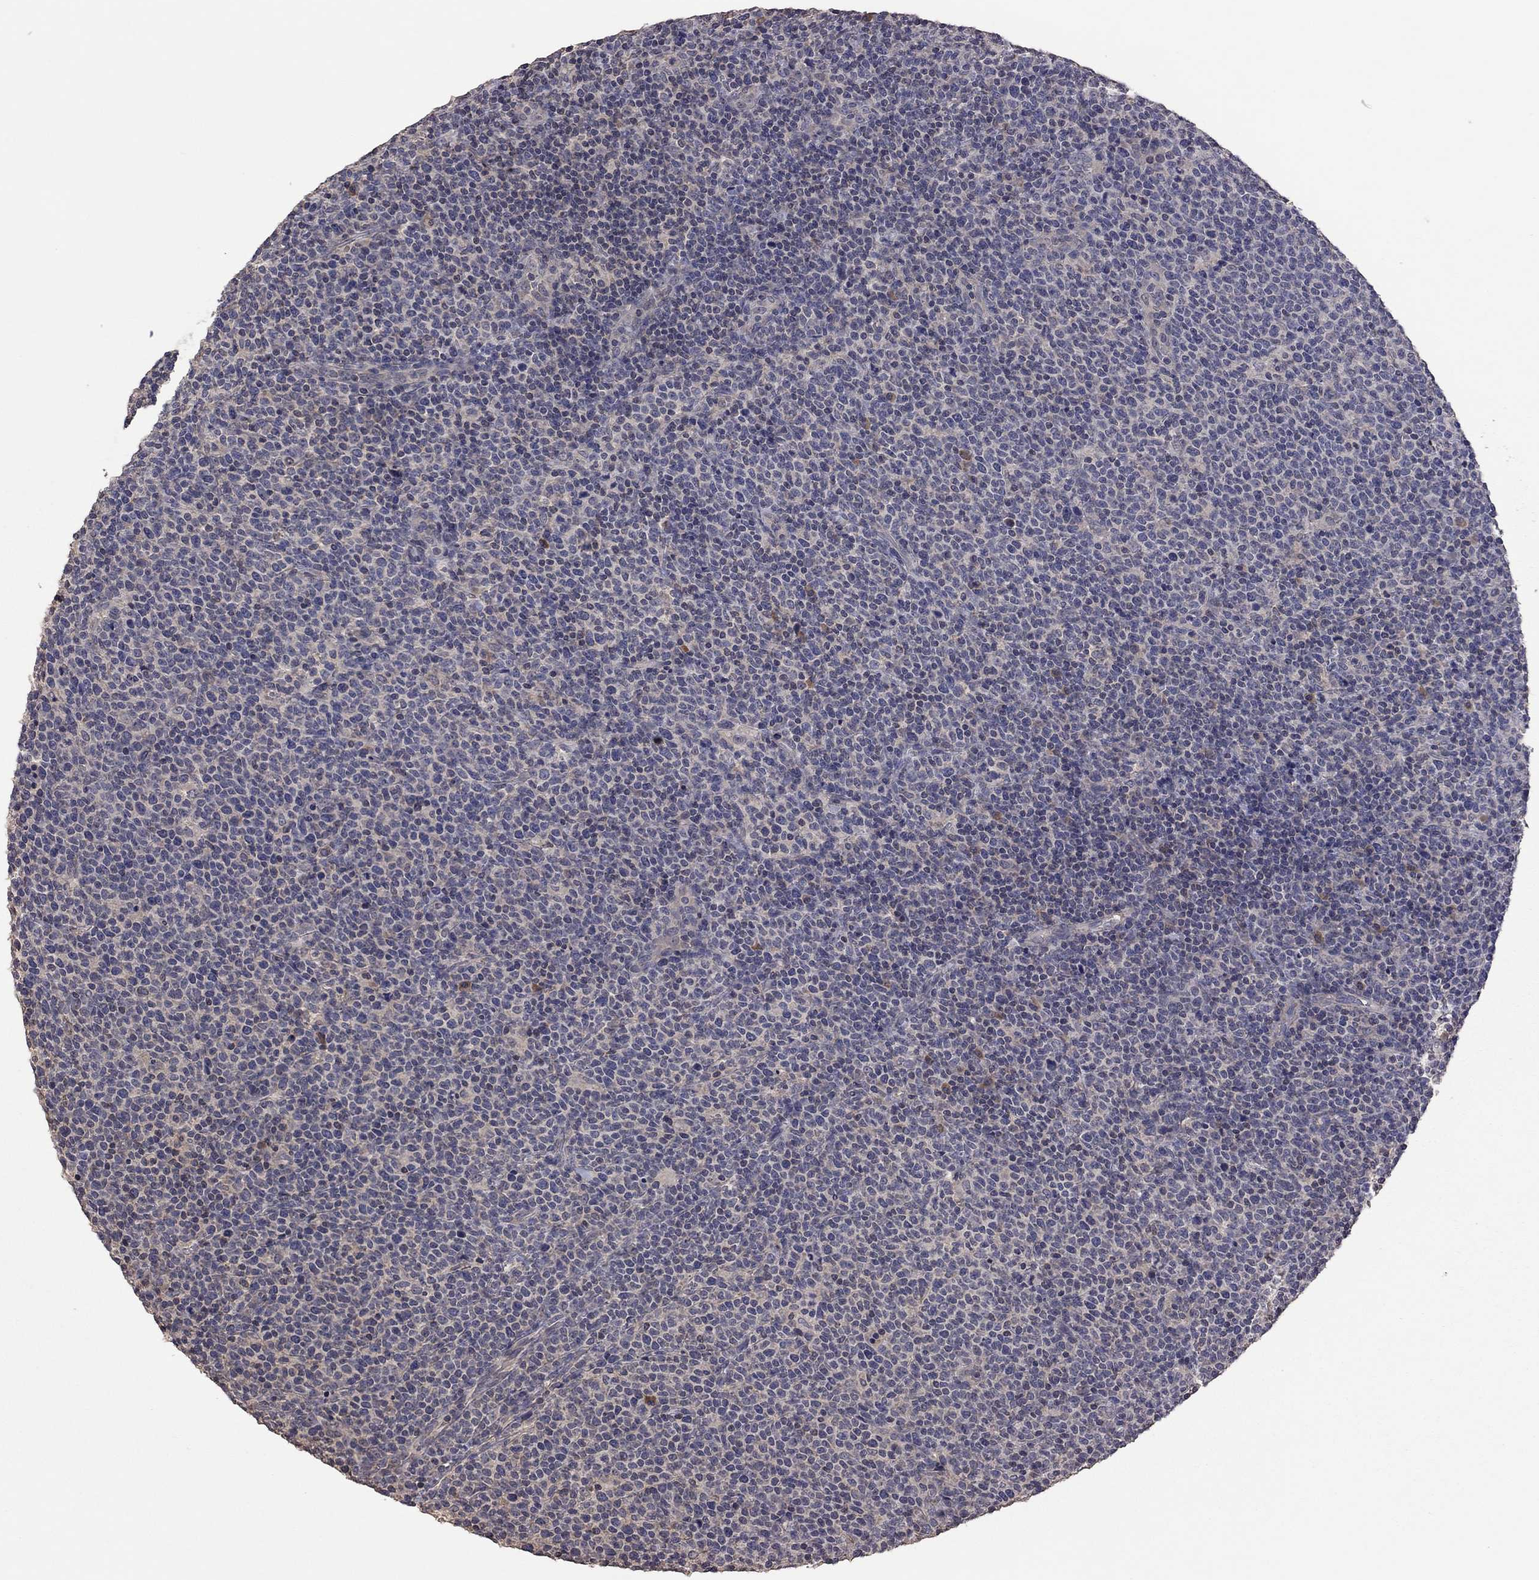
{"staining": {"intensity": "negative", "quantity": "none", "location": "none"}, "tissue": "lymphoma", "cell_type": "Tumor cells", "image_type": "cancer", "snomed": [{"axis": "morphology", "description": "Malignant lymphoma, non-Hodgkin's type, High grade"}, {"axis": "topography", "description": "Lymph node"}], "caption": "This is an IHC photomicrograph of malignant lymphoma, non-Hodgkin's type (high-grade). There is no positivity in tumor cells.", "gene": "TSNARE1", "patient": {"sex": "male", "age": 61}}